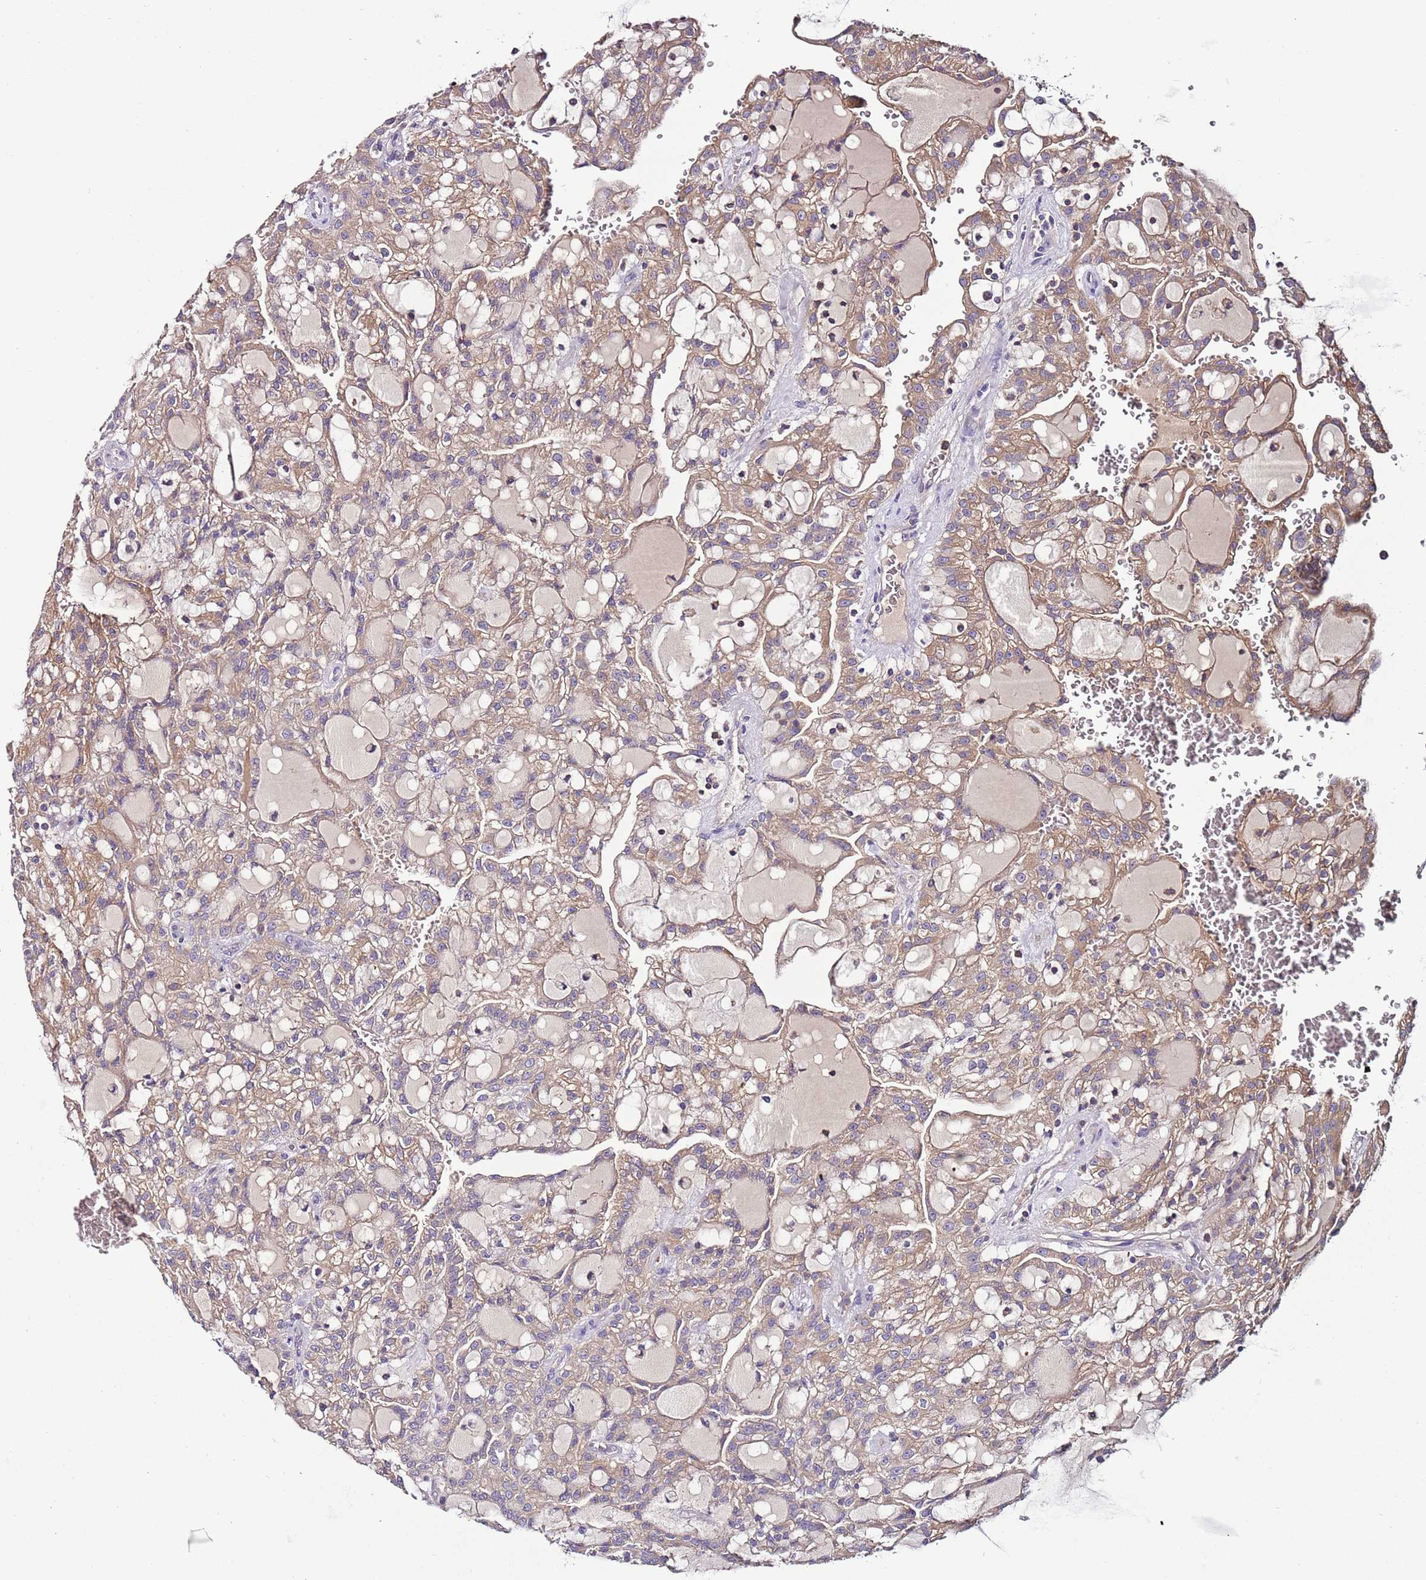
{"staining": {"intensity": "weak", "quantity": ">75%", "location": "cytoplasmic/membranous"}, "tissue": "renal cancer", "cell_type": "Tumor cells", "image_type": "cancer", "snomed": [{"axis": "morphology", "description": "Adenocarcinoma, NOS"}, {"axis": "topography", "description": "Kidney"}], "caption": "Protein staining reveals weak cytoplasmic/membranous expression in about >75% of tumor cells in renal cancer.", "gene": "IGIP", "patient": {"sex": "male", "age": 63}}